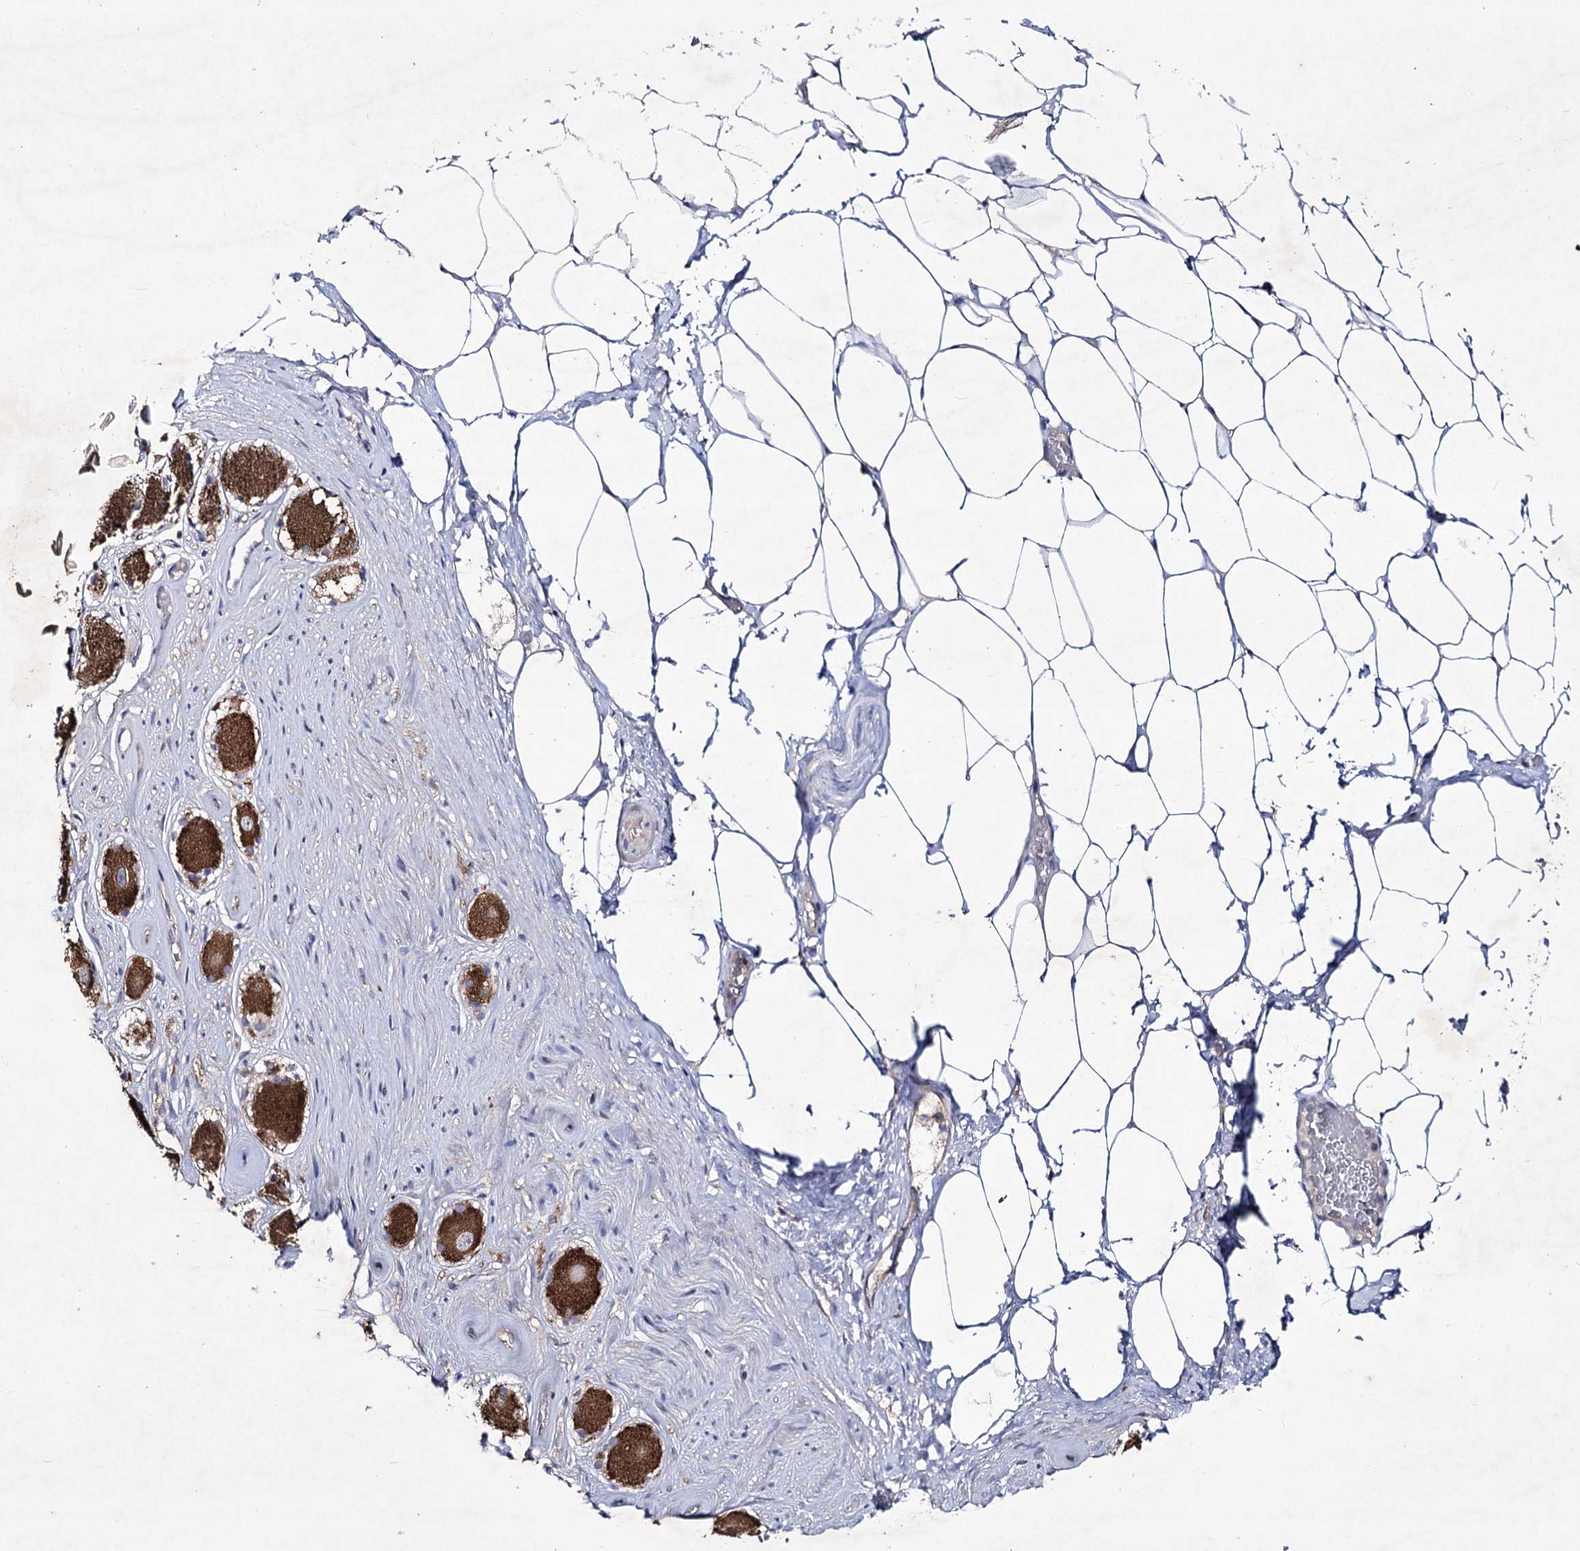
{"staining": {"intensity": "negative", "quantity": "none", "location": "none"}, "tissue": "adipose tissue", "cell_type": "Adipocytes", "image_type": "normal", "snomed": [{"axis": "morphology", "description": "Normal tissue, NOS"}, {"axis": "morphology", "description": "Adenocarcinoma, Low grade"}, {"axis": "topography", "description": "Prostate"}, {"axis": "topography", "description": "Peripheral nerve tissue"}], "caption": "Immunohistochemistry (IHC) photomicrograph of unremarkable adipose tissue: human adipose tissue stained with DAB (3,3'-diaminobenzidine) demonstrates no significant protein staining in adipocytes. The staining is performed using DAB brown chromogen with nuclei counter-stained in using hematoxylin.", "gene": "SEMA4G", "patient": {"sex": "male", "age": 63}}